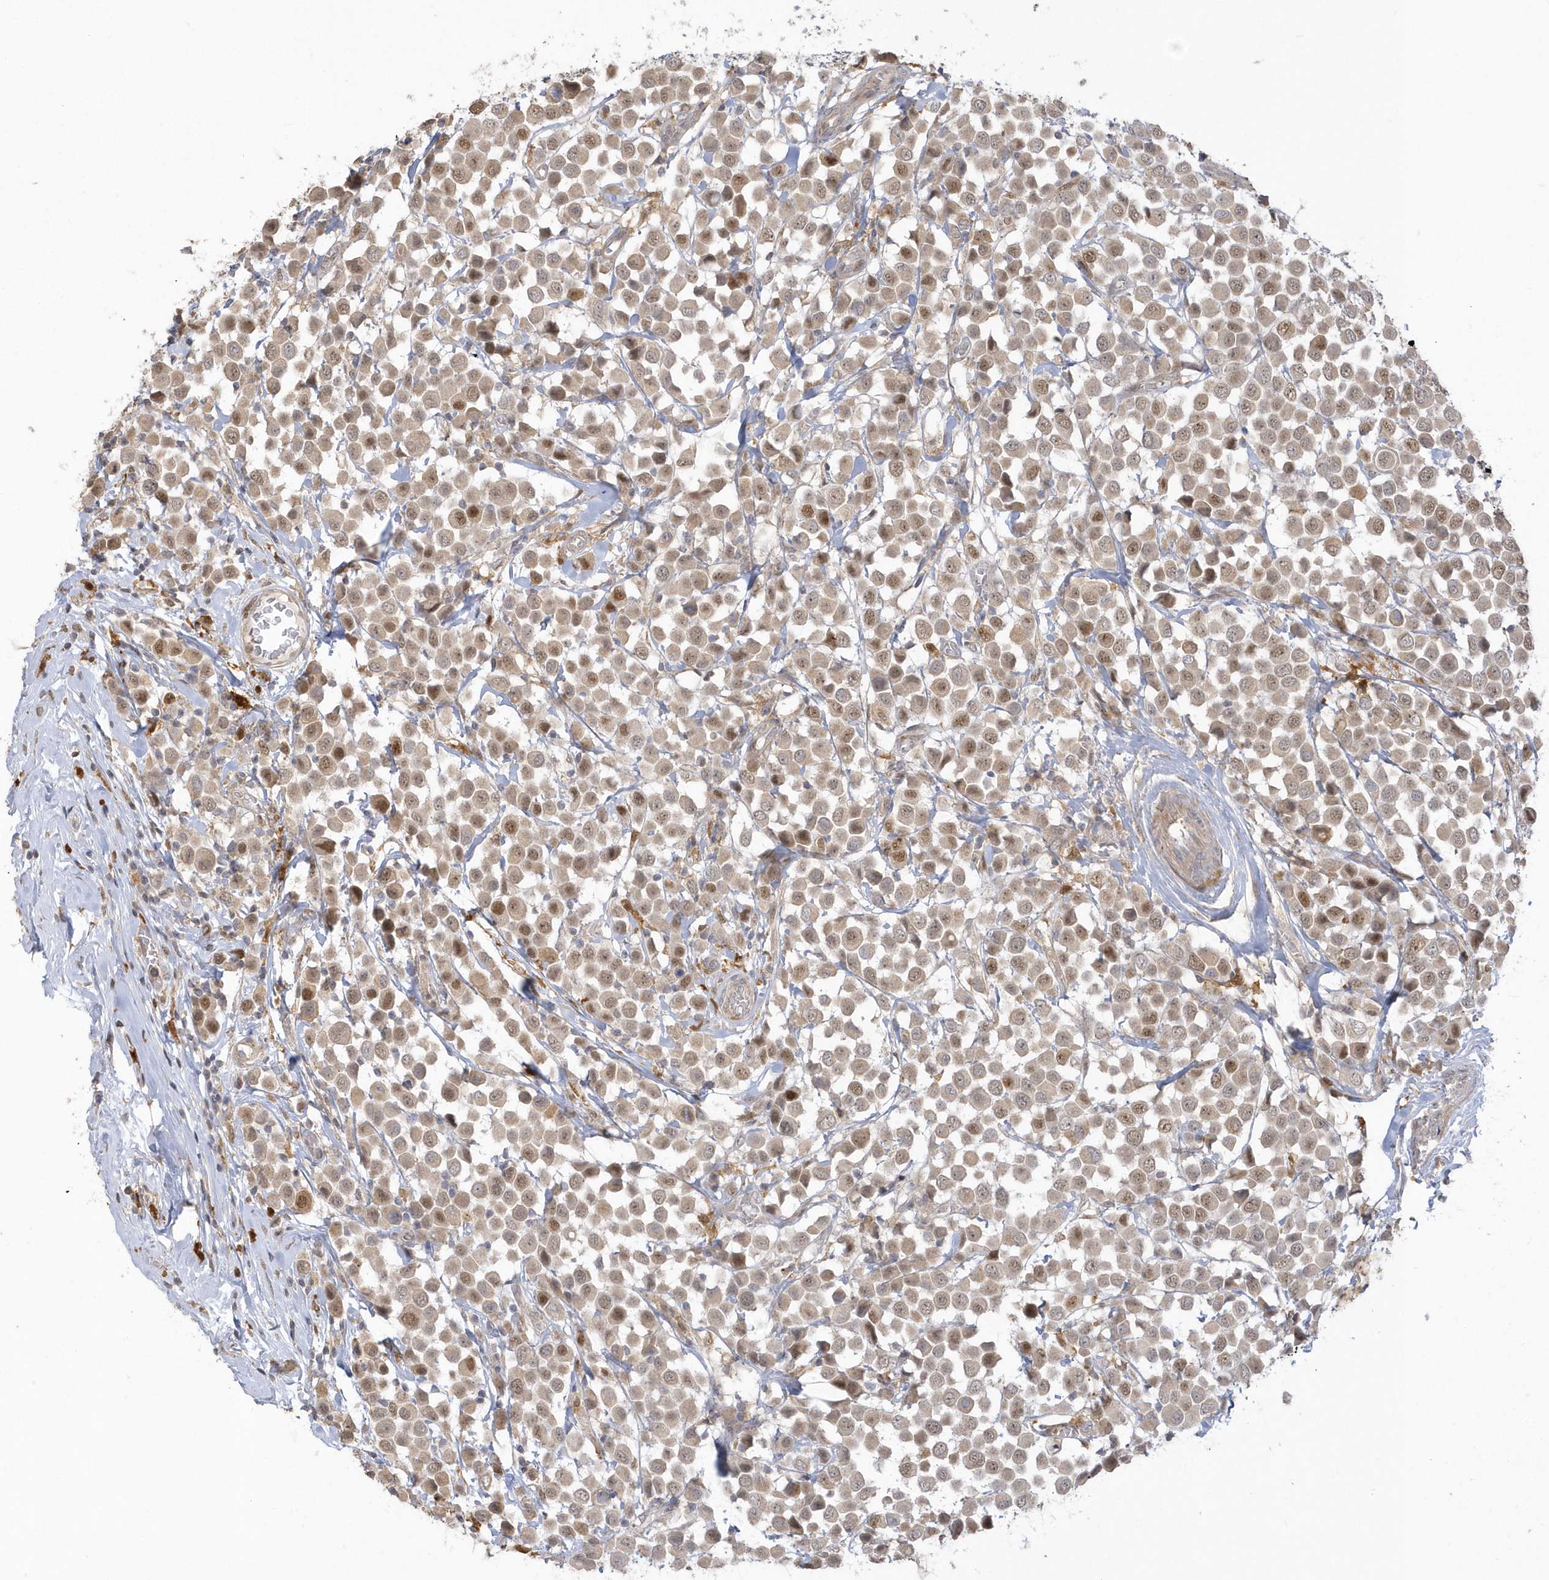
{"staining": {"intensity": "moderate", "quantity": ">75%", "location": "cytoplasmic/membranous,nuclear"}, "tissue": "breast cancer", "cell_type": "Tumor cells", "image_type": "cancer", "snomed": [{"axis": "morphology", "description": "Duct carcinoma"}, {"axis": "topography", "description": "Breast"}], "caption": "Immunohistochemistry (IHC) image of human breast cancer stained for a protein (brown), which demonstrates medium levels of moderate cytoplasmic/membranous and nuclear positivity in about >75% of tumor cells.", "gene": "NAF1", "patient": {"sex": "female", "age": 61}}